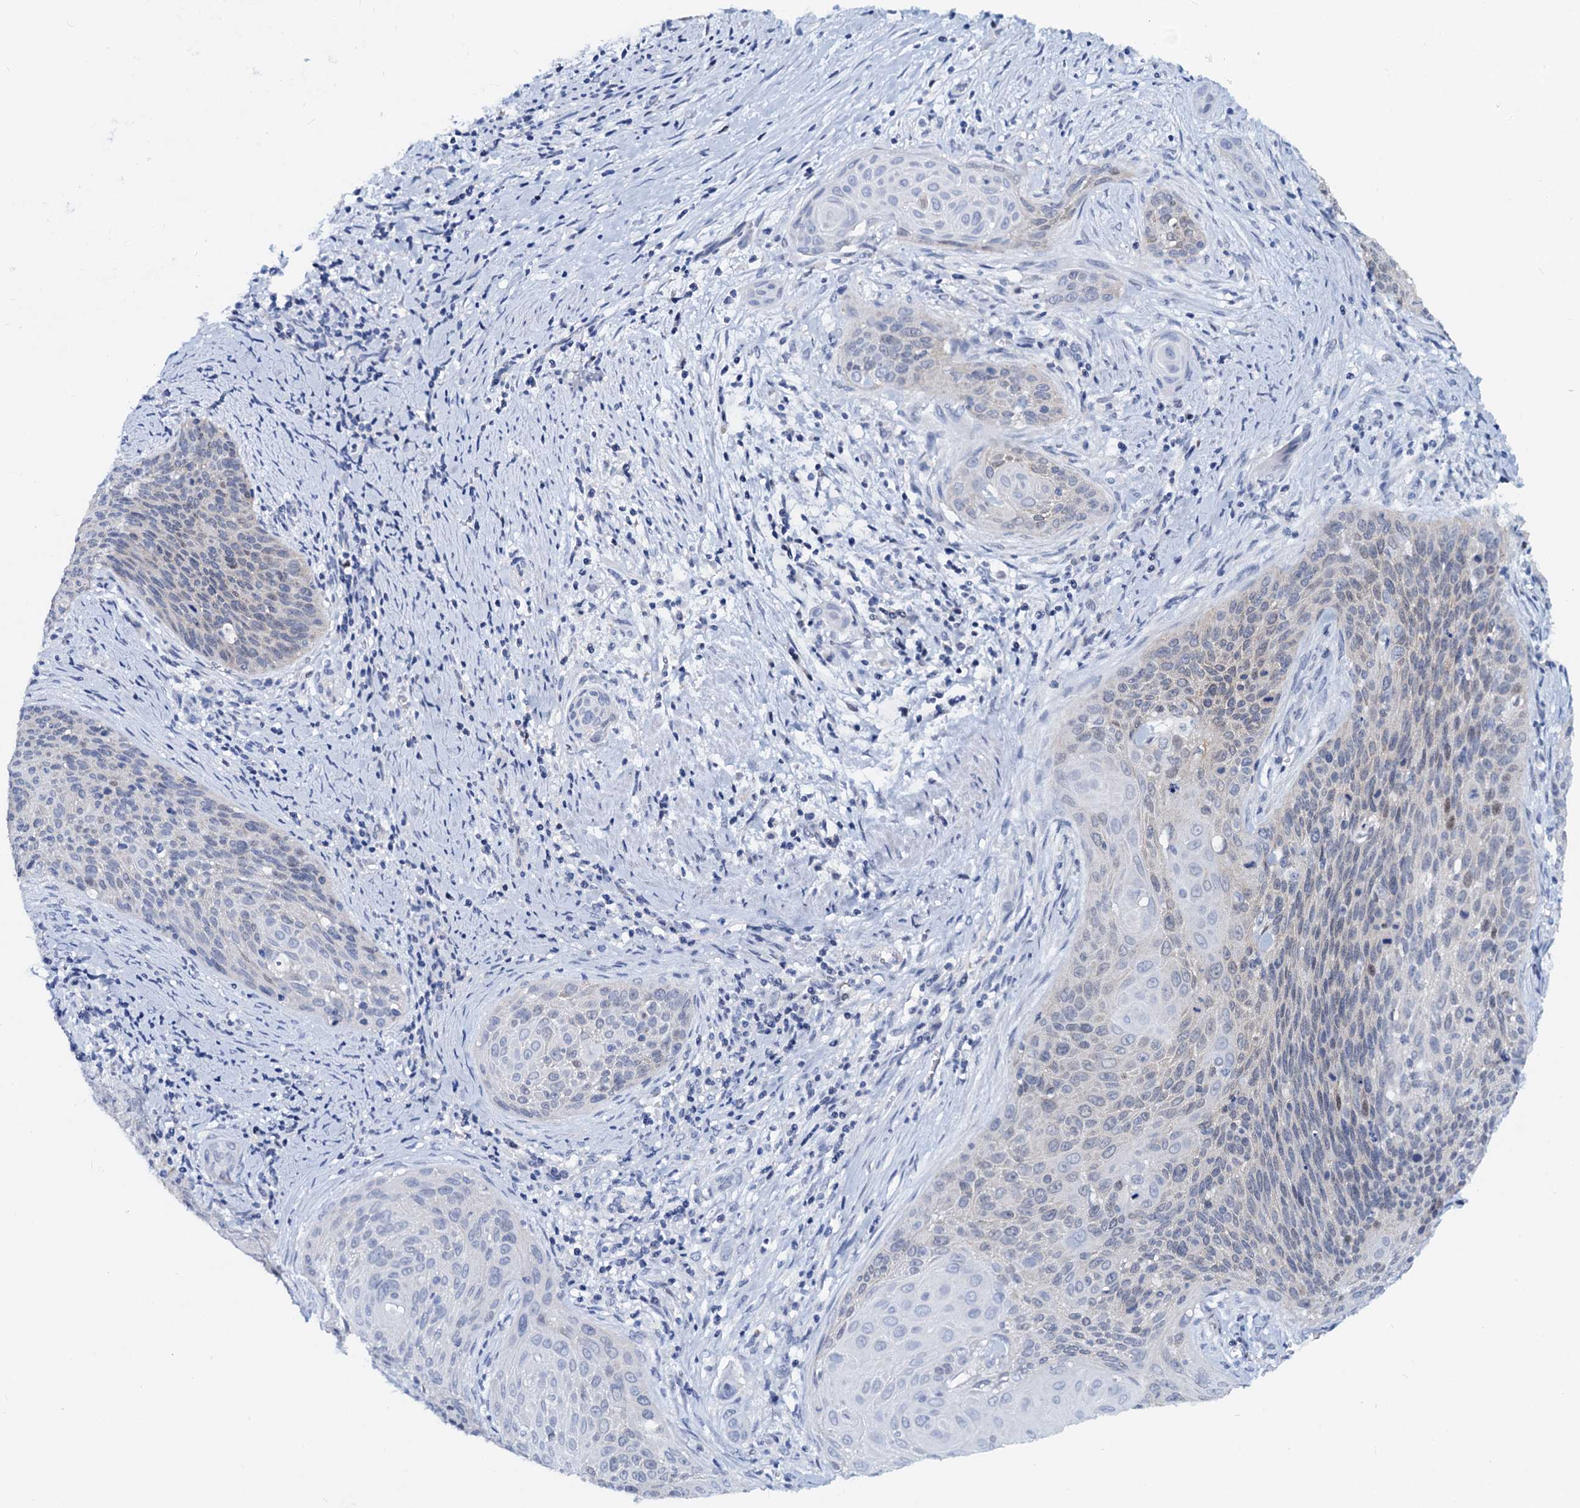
{"staining": {"intensity": "weak", "quantity": "<25%", "location": "cytoplasmic/membranous,nuclear"}, "tissue": "cervical cancer", "cell_type": "Tumor cells", "image_type": "cancer", "snomed": [{"axis": "morphology", "description": "Squamous cell carcinoma, NOS"}, {"axis": "topography", "description": "Cervix"}], "caption": "The IHC micrograph has no significant staining in tumor cells of cervical cancer tissue.", "gene": "PTGES3", "patient": {"sex": "female", "age": 55}}